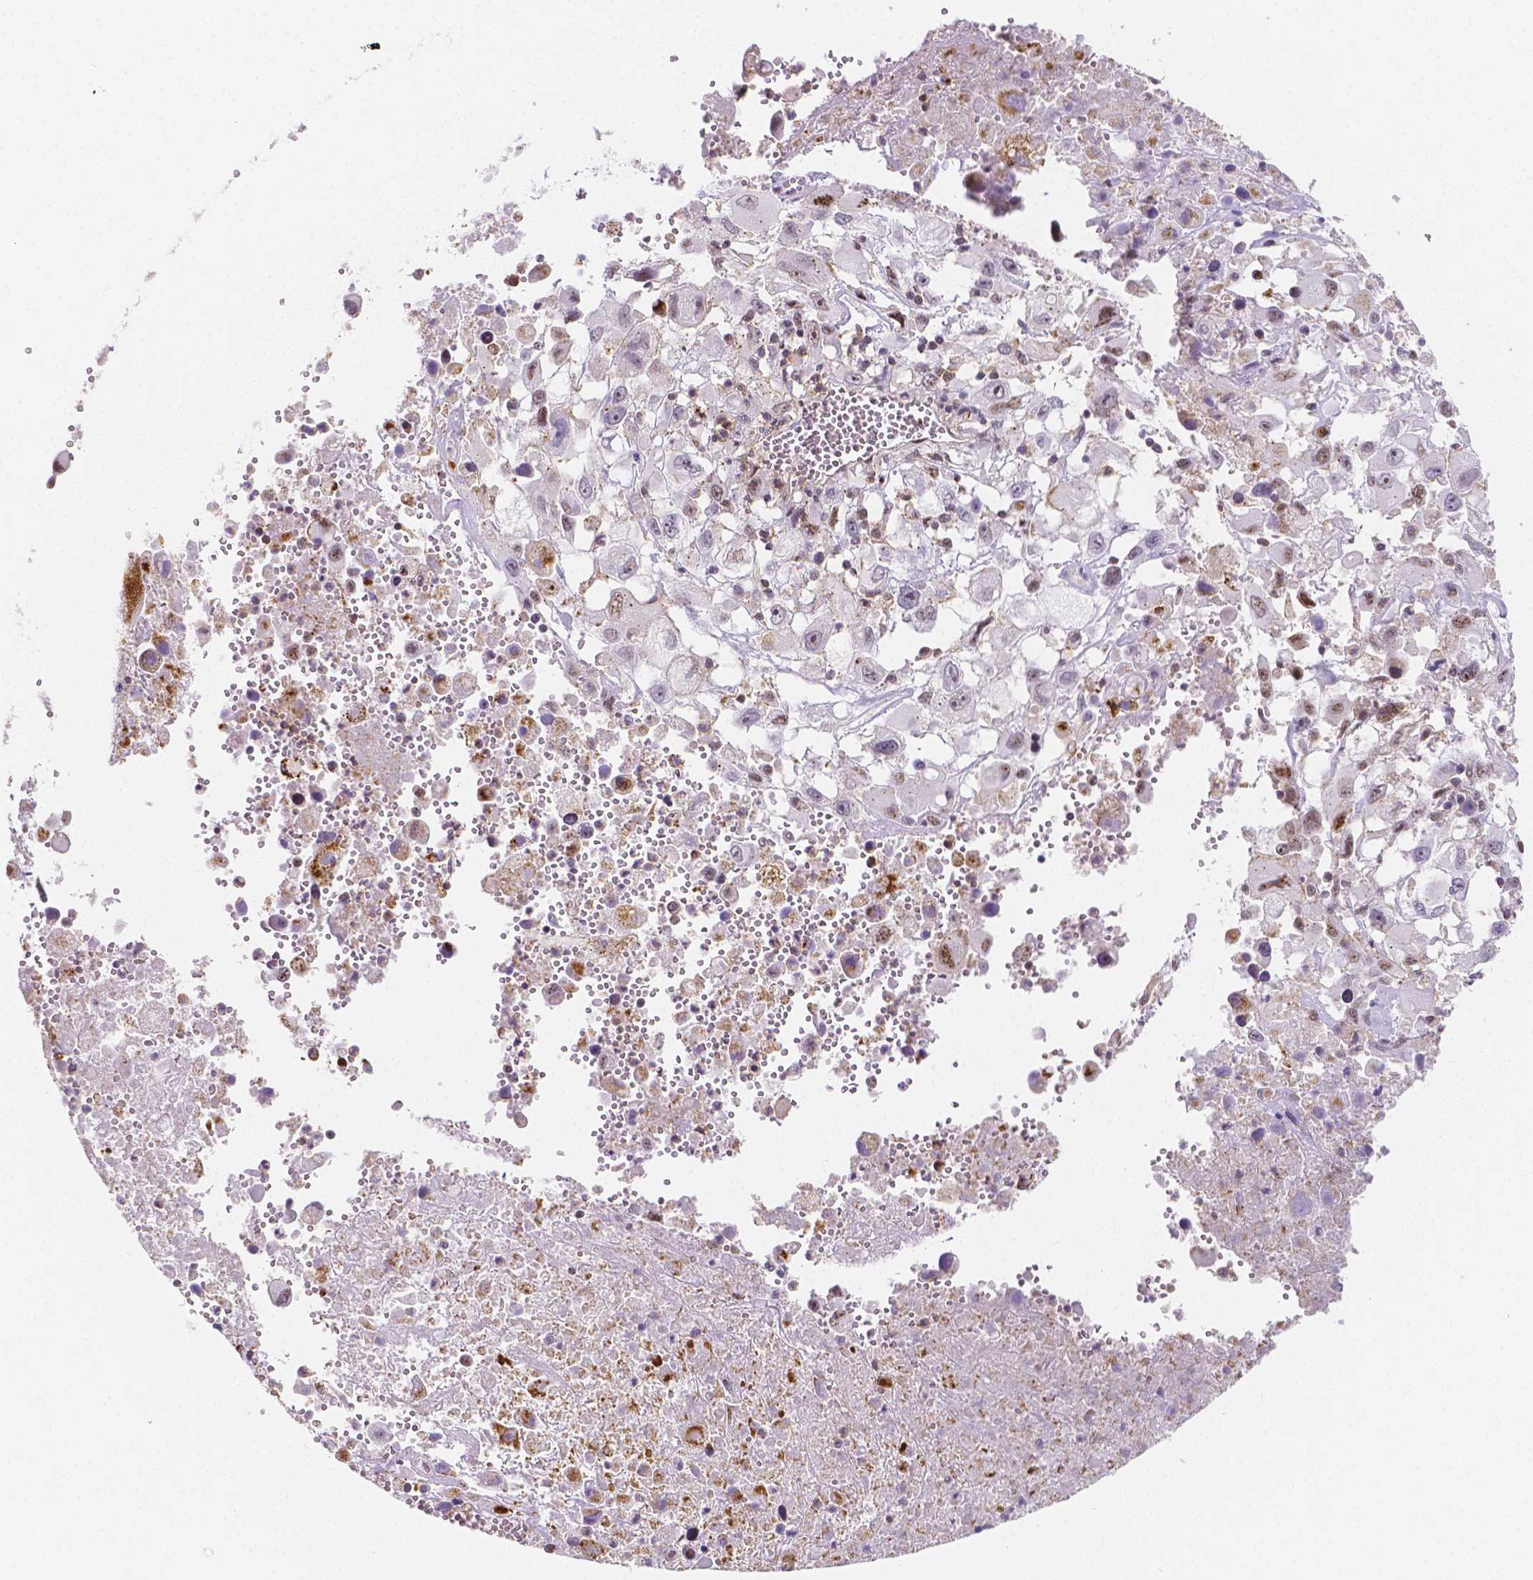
{"staining": {"intensity": "negative", "quantity": "none", "location": "none"}, "tissue": "melanoma", "cell_type": "Tumor cells", "image_type": "cancer", "snomed": [{"axis": "morphology", "description": "Malignant melanoma, Metastatic site"}, {"axis": "topography", "description": "Soft tissue"}], "caption": "Melanoma was stained to show a protein in brown. There is no significant positivity in tumor cells.", "gene": "GABRD", "patient": {"sex": "male", "age": 50}}